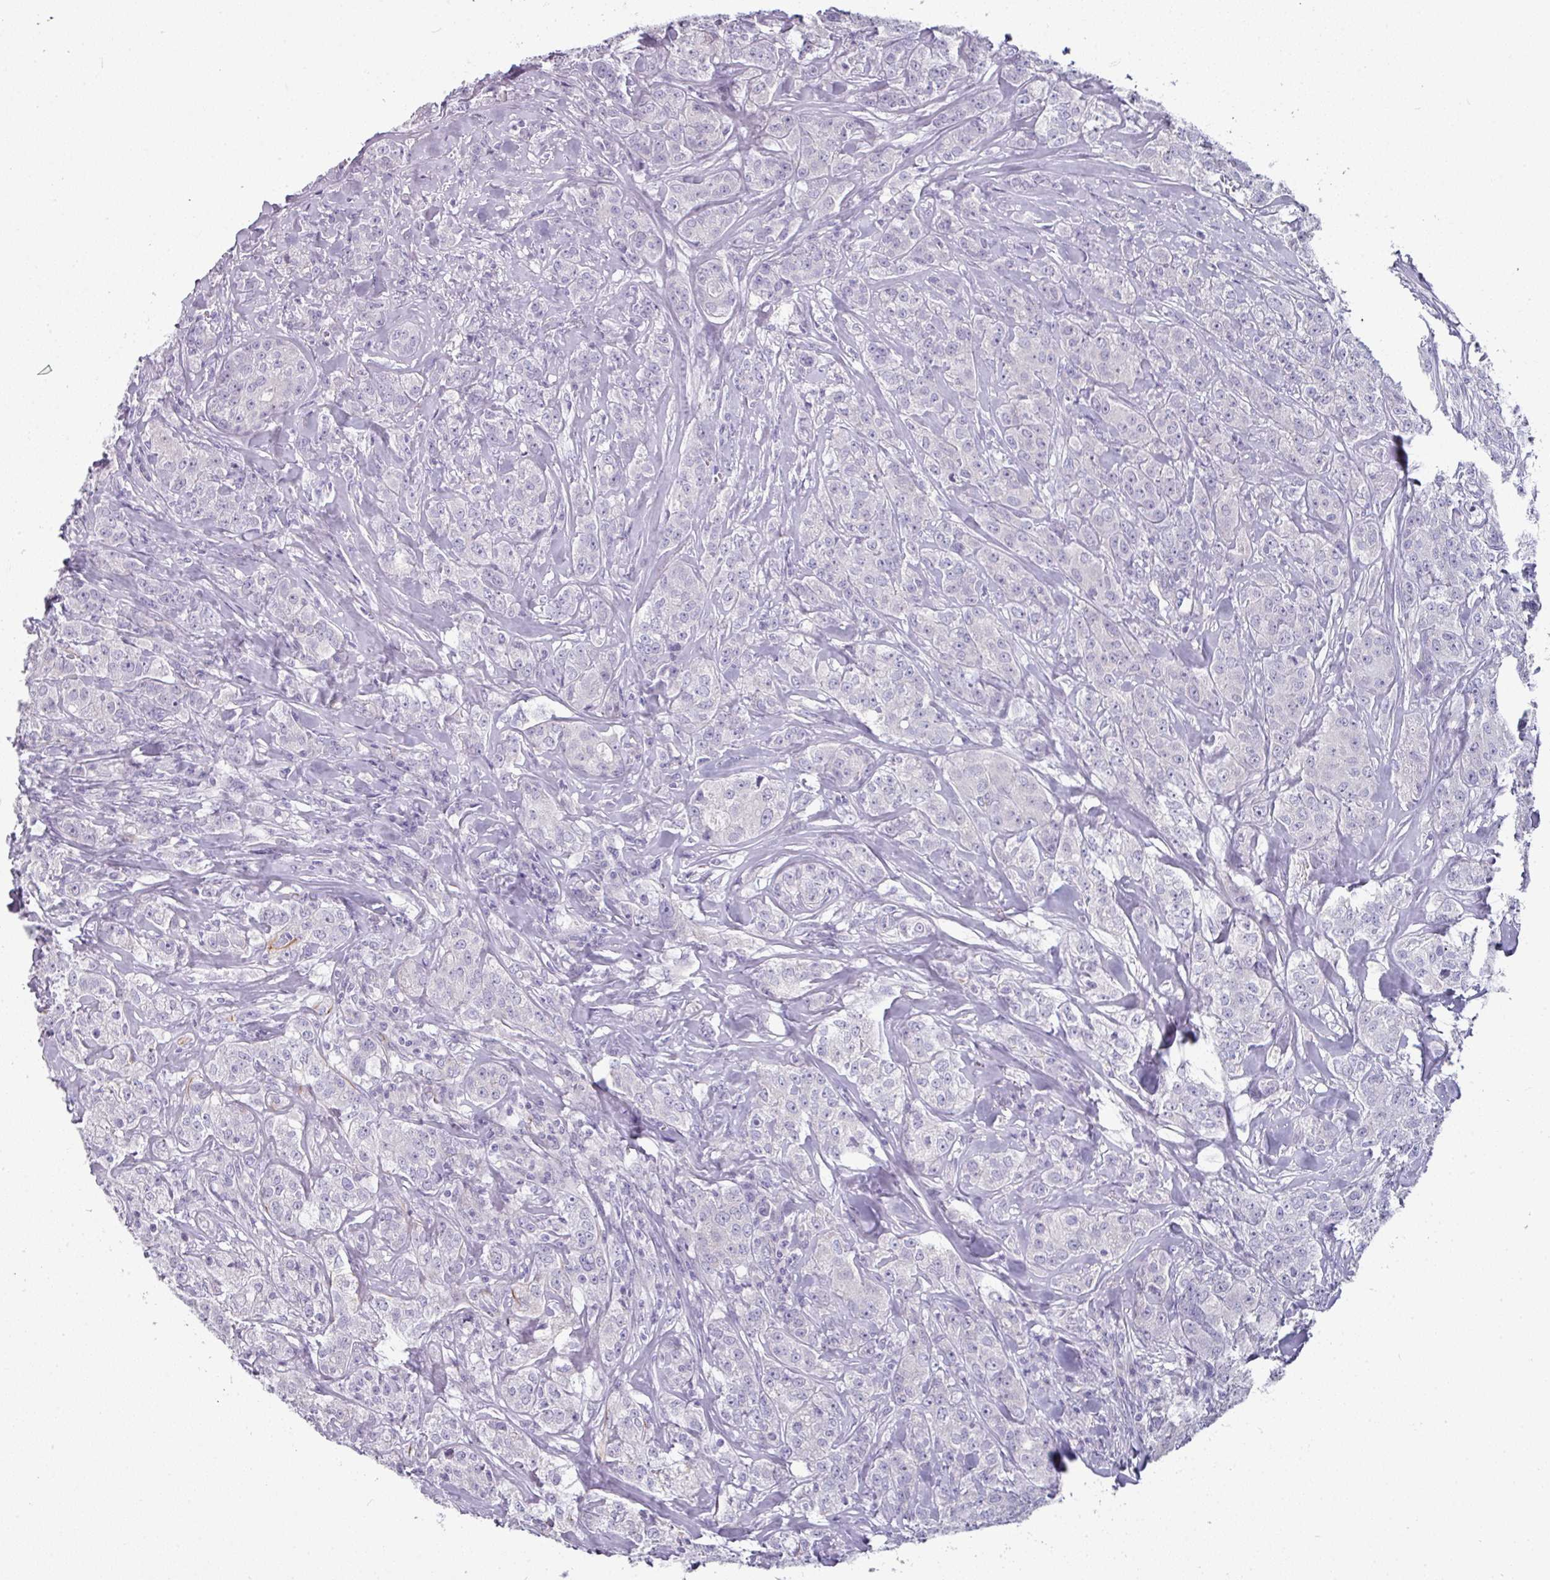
{"staining": {"intensity": "negative", "quantity": "none", "location": "none"}, "tissue": "breast cancer", "cell_type": "Tumor cells", "image_type": "cancer", "snomed": [{"axis": "morphology", "description": "Duct carcinoma"}, {"axis": "topography", "description": "Breast"}], "caption": "Tumor cells are negative for brown protein staining in breast cancer.", "gene": "SLC17A7", "patient": {"sex": "female", "age": 43}}